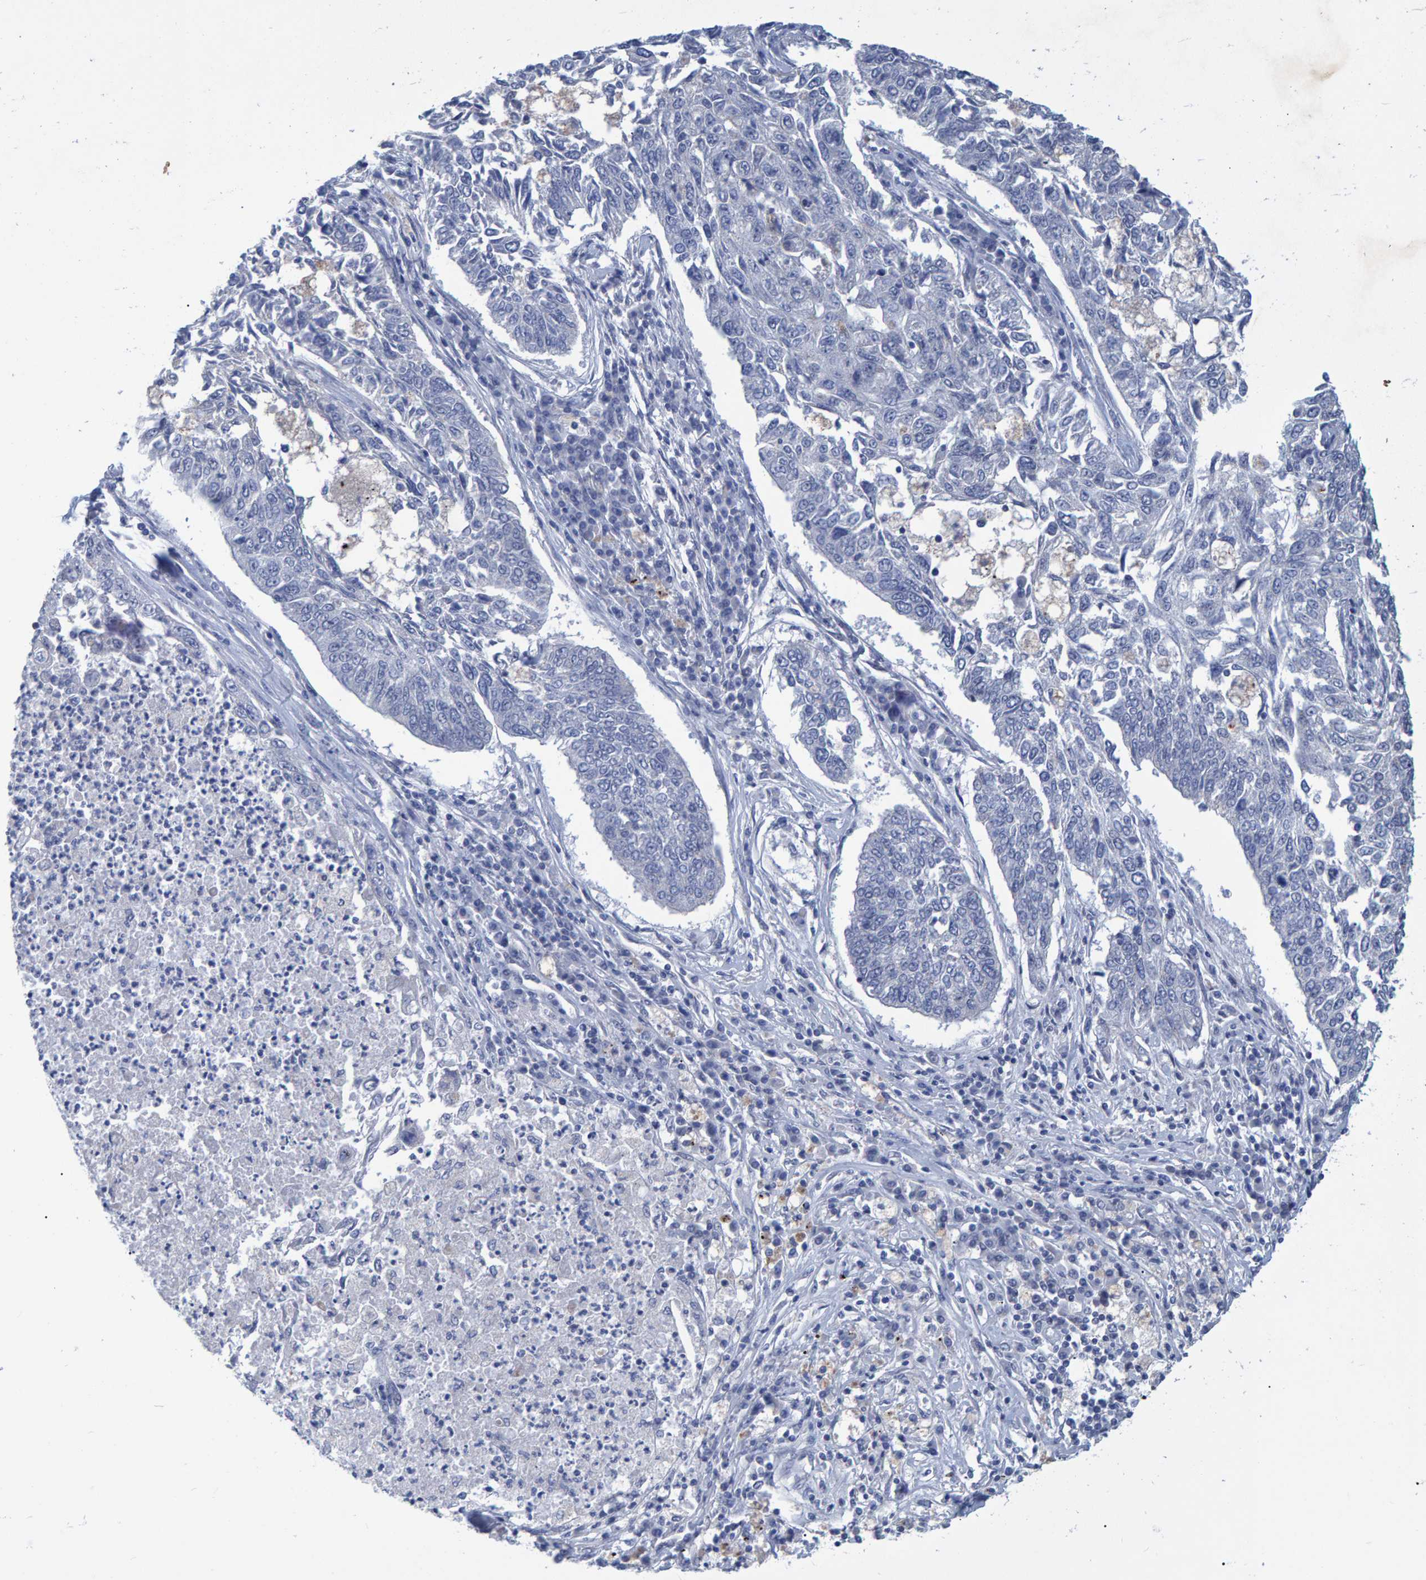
{"staining": {"intensity": "negative", "quantity": "none", "location": "none"}, "tissue": "lung cancer", "cell_type": "Tumor cells", "image_type": "cancer", "snomed": [{"axis": "morphology", "description": "Normal tissue, NOS"}, {"axis": "morphology", "description": "Squamous cell carcinoma, NOS"}, {"axis": "topography", "description": "Cartilage tissue"}, {"axis": "topography", "description": "Bronchus"}, {"axis": "topography", "description": "Lung"}], "caption": "An immunohistochemistry image of lung cancer is shown. There is no staining in tumor cells of lung cancer. (Brightfield microscopy of DAB immunohistochemistry (IHC) at high magnification).", "gene": "PROCA1", "patient": {"sex": "female", "age": 49}}